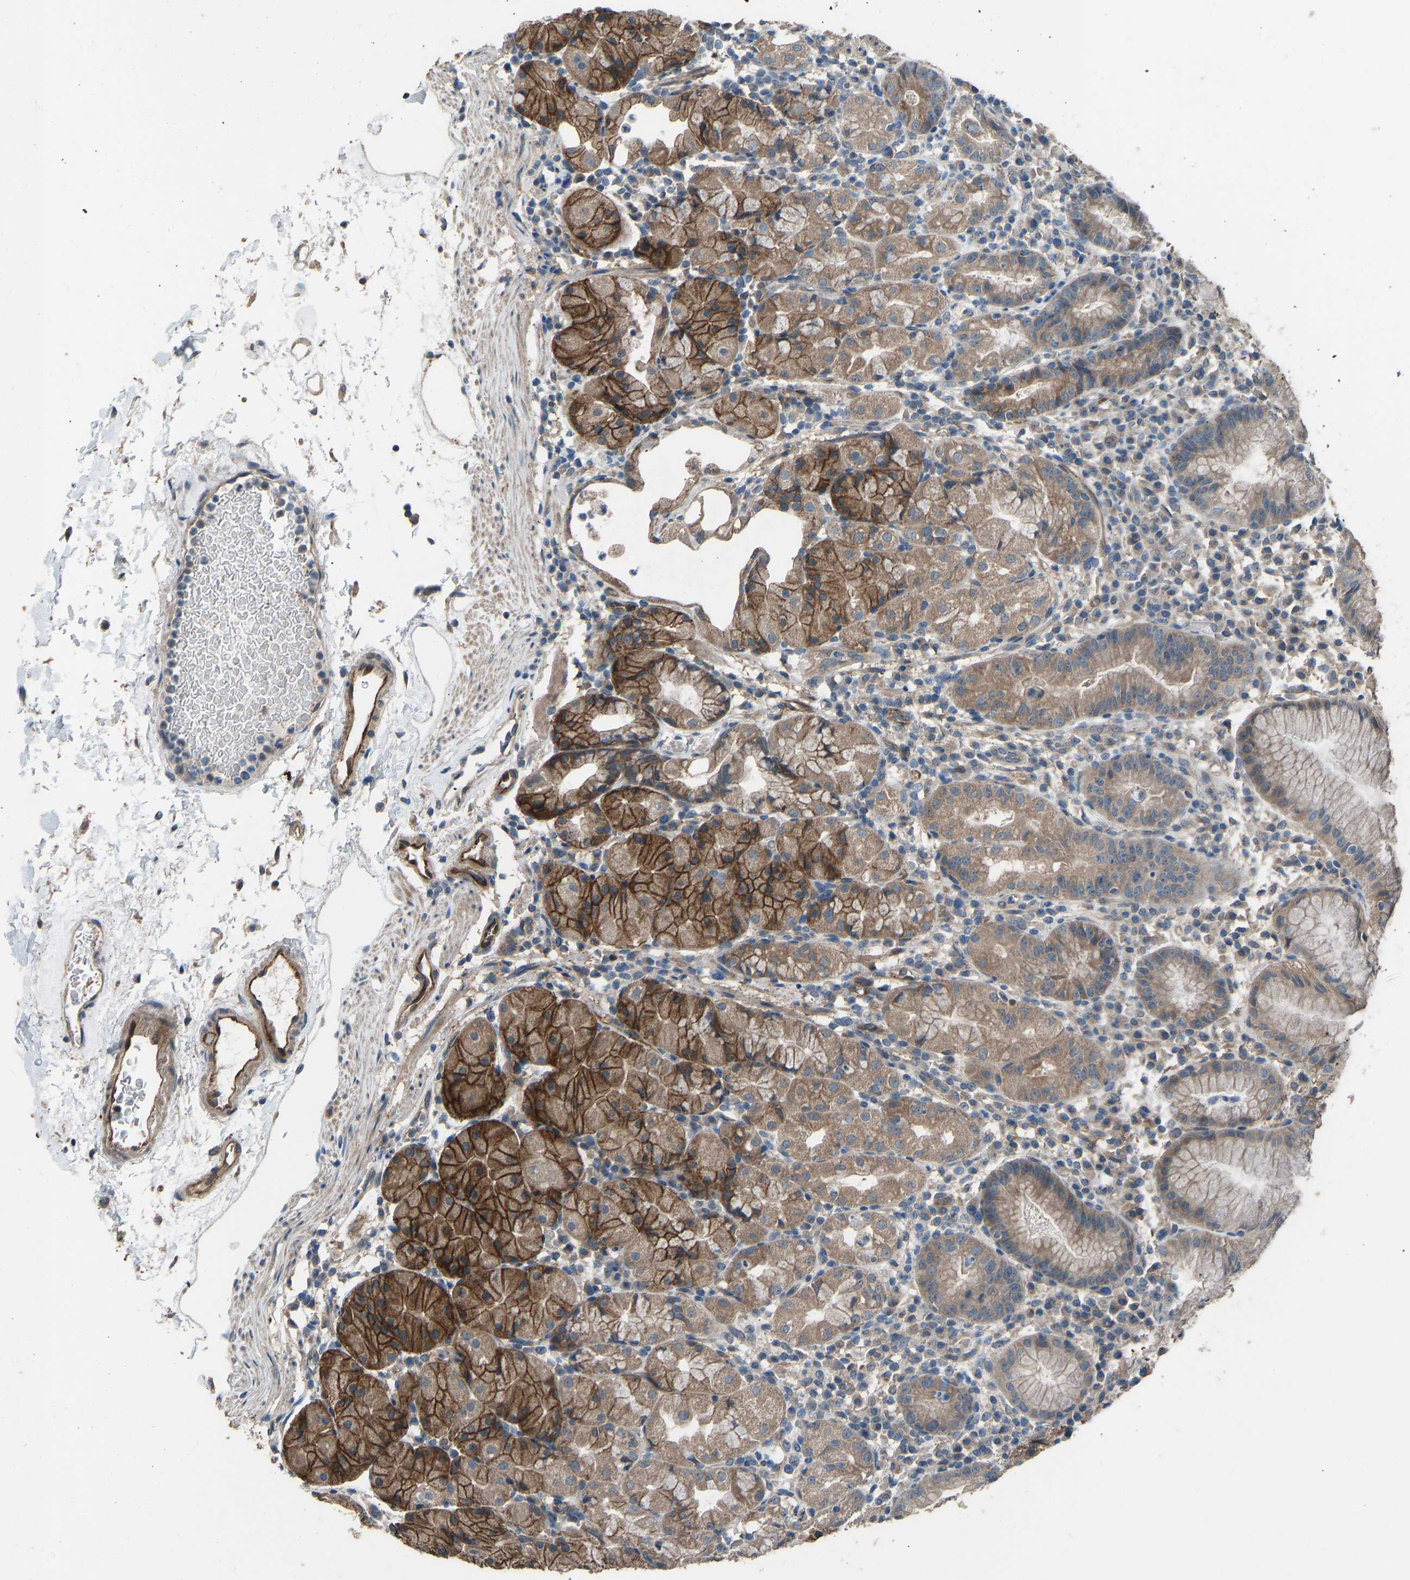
{"staining": {"intensity": "moderate", "quantity": ">75%", "location": "cytoplasmic/membranous"}, "tissue": "stomach", "cell_type": "Glandular cells", "image_type": "normal", "snomed": [{"axis": "morphology", "description": "Normal tissue, NOS"}, {"axis": "topography", "description": "Stomach"}, {"axis": "topography", "description": "Stomach, lower"}], "caption": "IHC staining of unremarkable stomach, which shows medium levels of moderate cytoplasmic/membranous expression in approximately >75% of glandular cells indicating moderate cytoplasmic/membranous protein expression. The staining was performed using DAB (3,3'-diaminobenzidine) (brown) for protein detection and nuclei were counterstained in hematoxylin (blue).", "gene": "SLC43A1", "patient": {"sex": "female", "age": 75}}